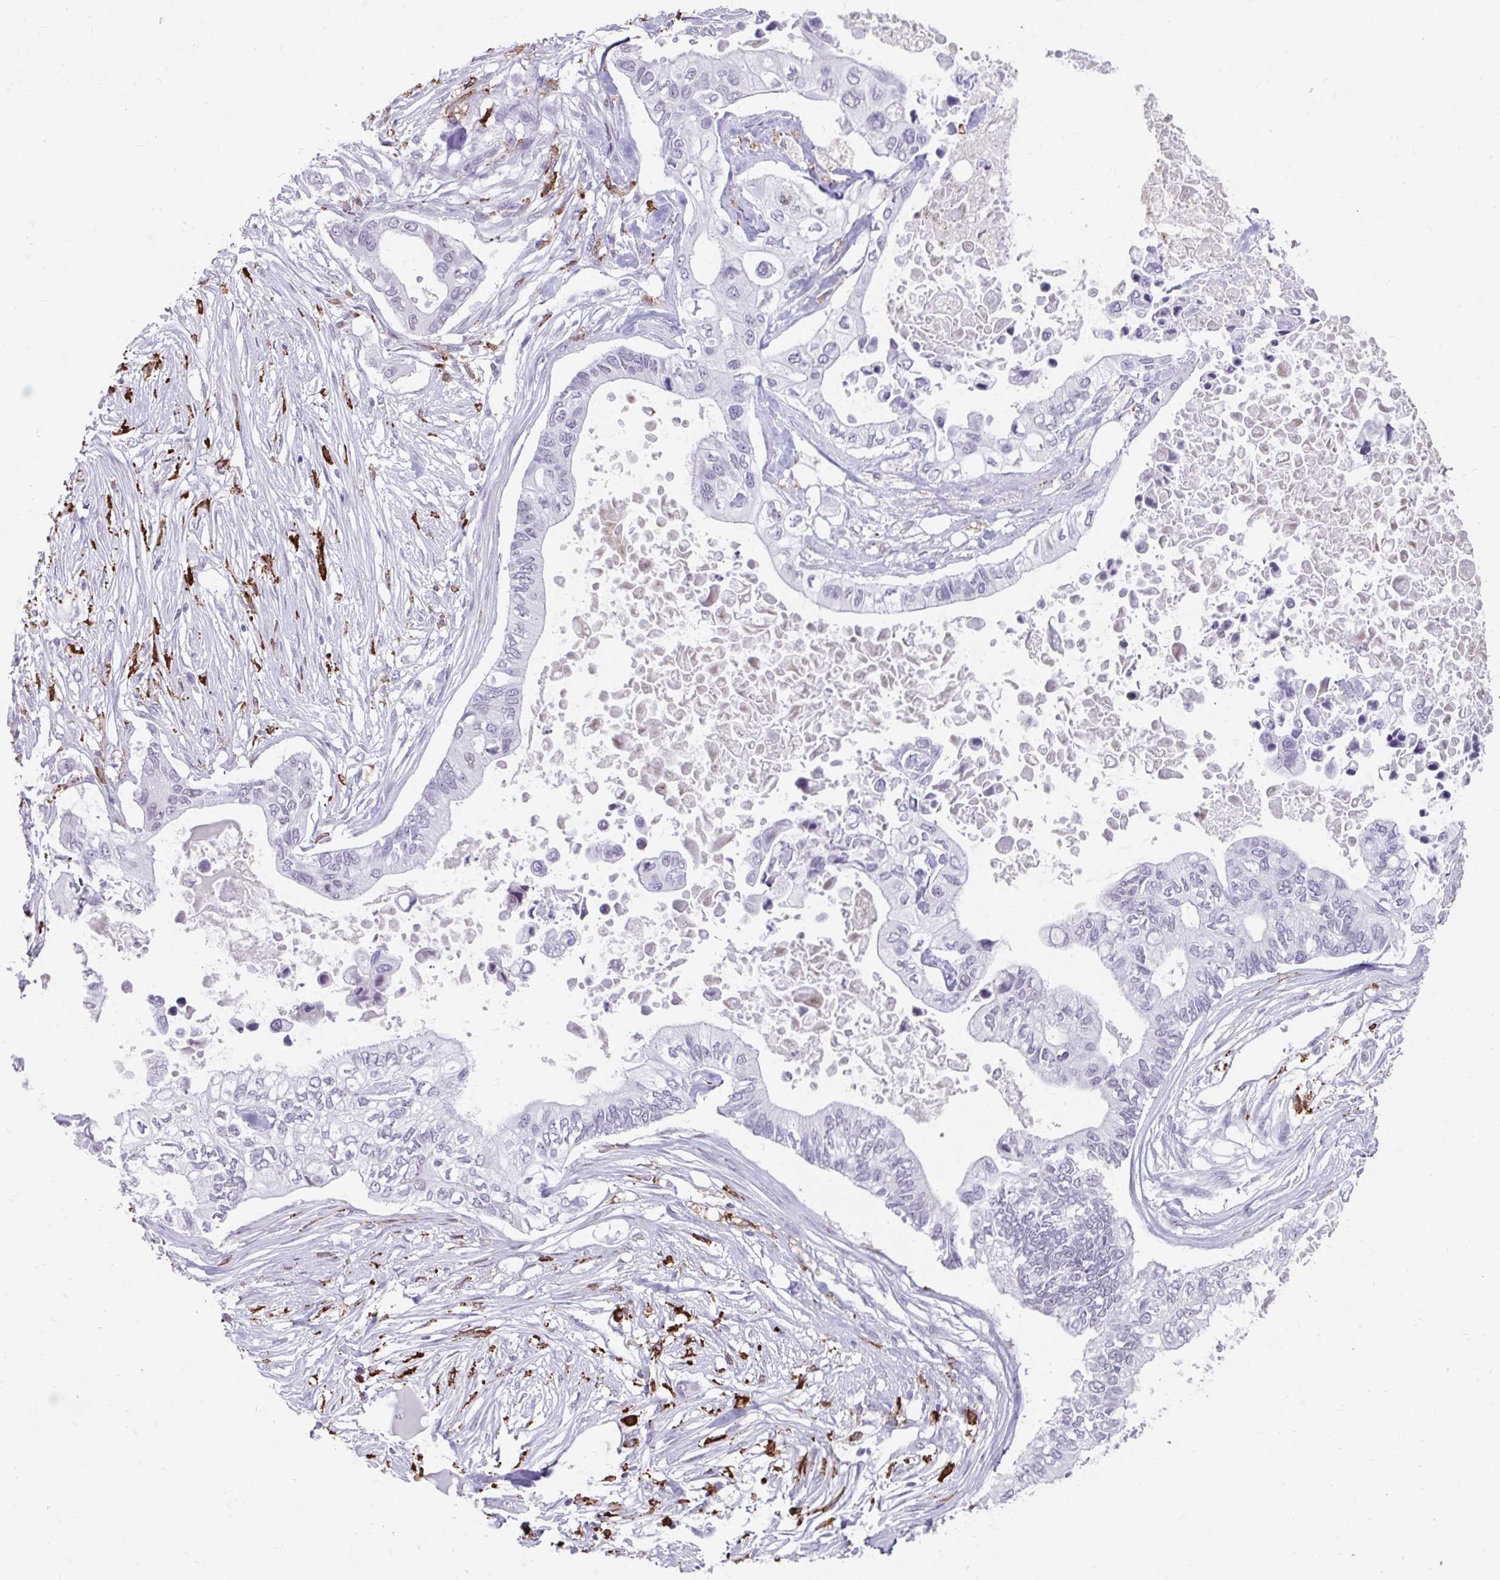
{"staining": {"intensity": "negative", "quantity": "none", "location": "none"}, "tissue": "pancreatic cancer", "cell_type": "Tumor cells", "image_type": "cancer", "snomed": [{"axis": "morphology", "description": "Adenocarcinoma, NOS"}, {"axis": "topography", "description": "Pancreas"}], "caption": "An immunohistochemistry (IHC) photomicrograph of adenocarcinoma (pancreatic) is shown. There is no staining in tumor cells of adenocarcinoma (pancreatic).", "gene": "CD163", "patient": {"sex": "female", "age": 63}}